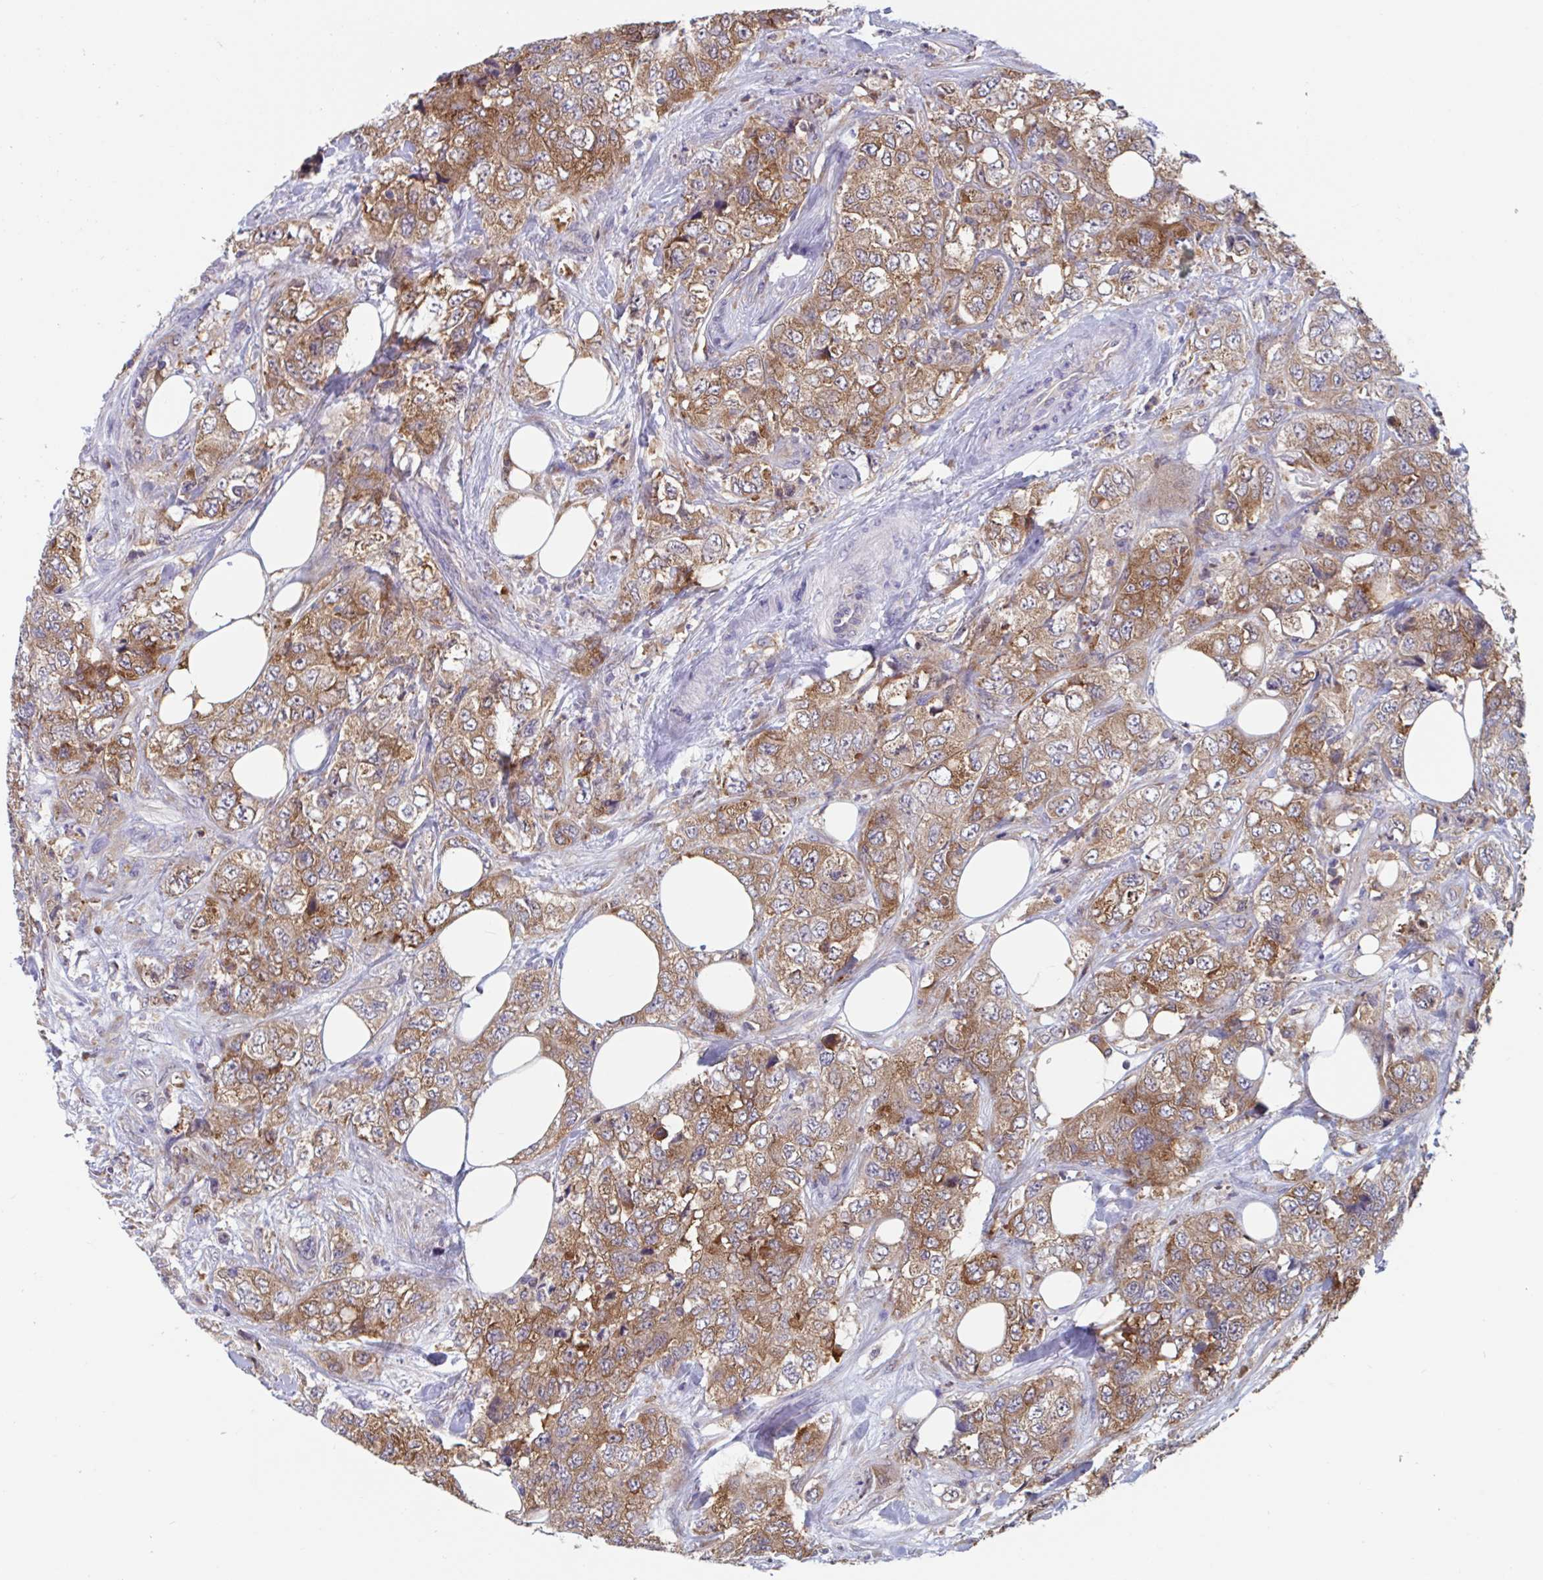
{"staining": {"intensity": "moderate", "quantity": ">75%", "location": "cytoplasmic/membranous"}, "tissue": "urothelial cancer", "cell_type": "Tumor cells", "image_type": "cancer", "snomed": [{"axis": "morphology", "description": "Urothelial carcinoma, High grade"}, {"axis": "topography", "description": "Urinary bladder"}], "caption": "Immunohistochemistry of human high-grade urothelial carcinoma reveals medium levels of moderate cytoplasmic/membranous staining in approximately >75% of tumor cells. Using DAB (3,3'-diaminobenzidine) (brown) and hematoxylin (blue) stains, captured at high magnification using brightfield microscopy.", "gene": "SNX8", "patient": {"sex": "female", "age": 78}}